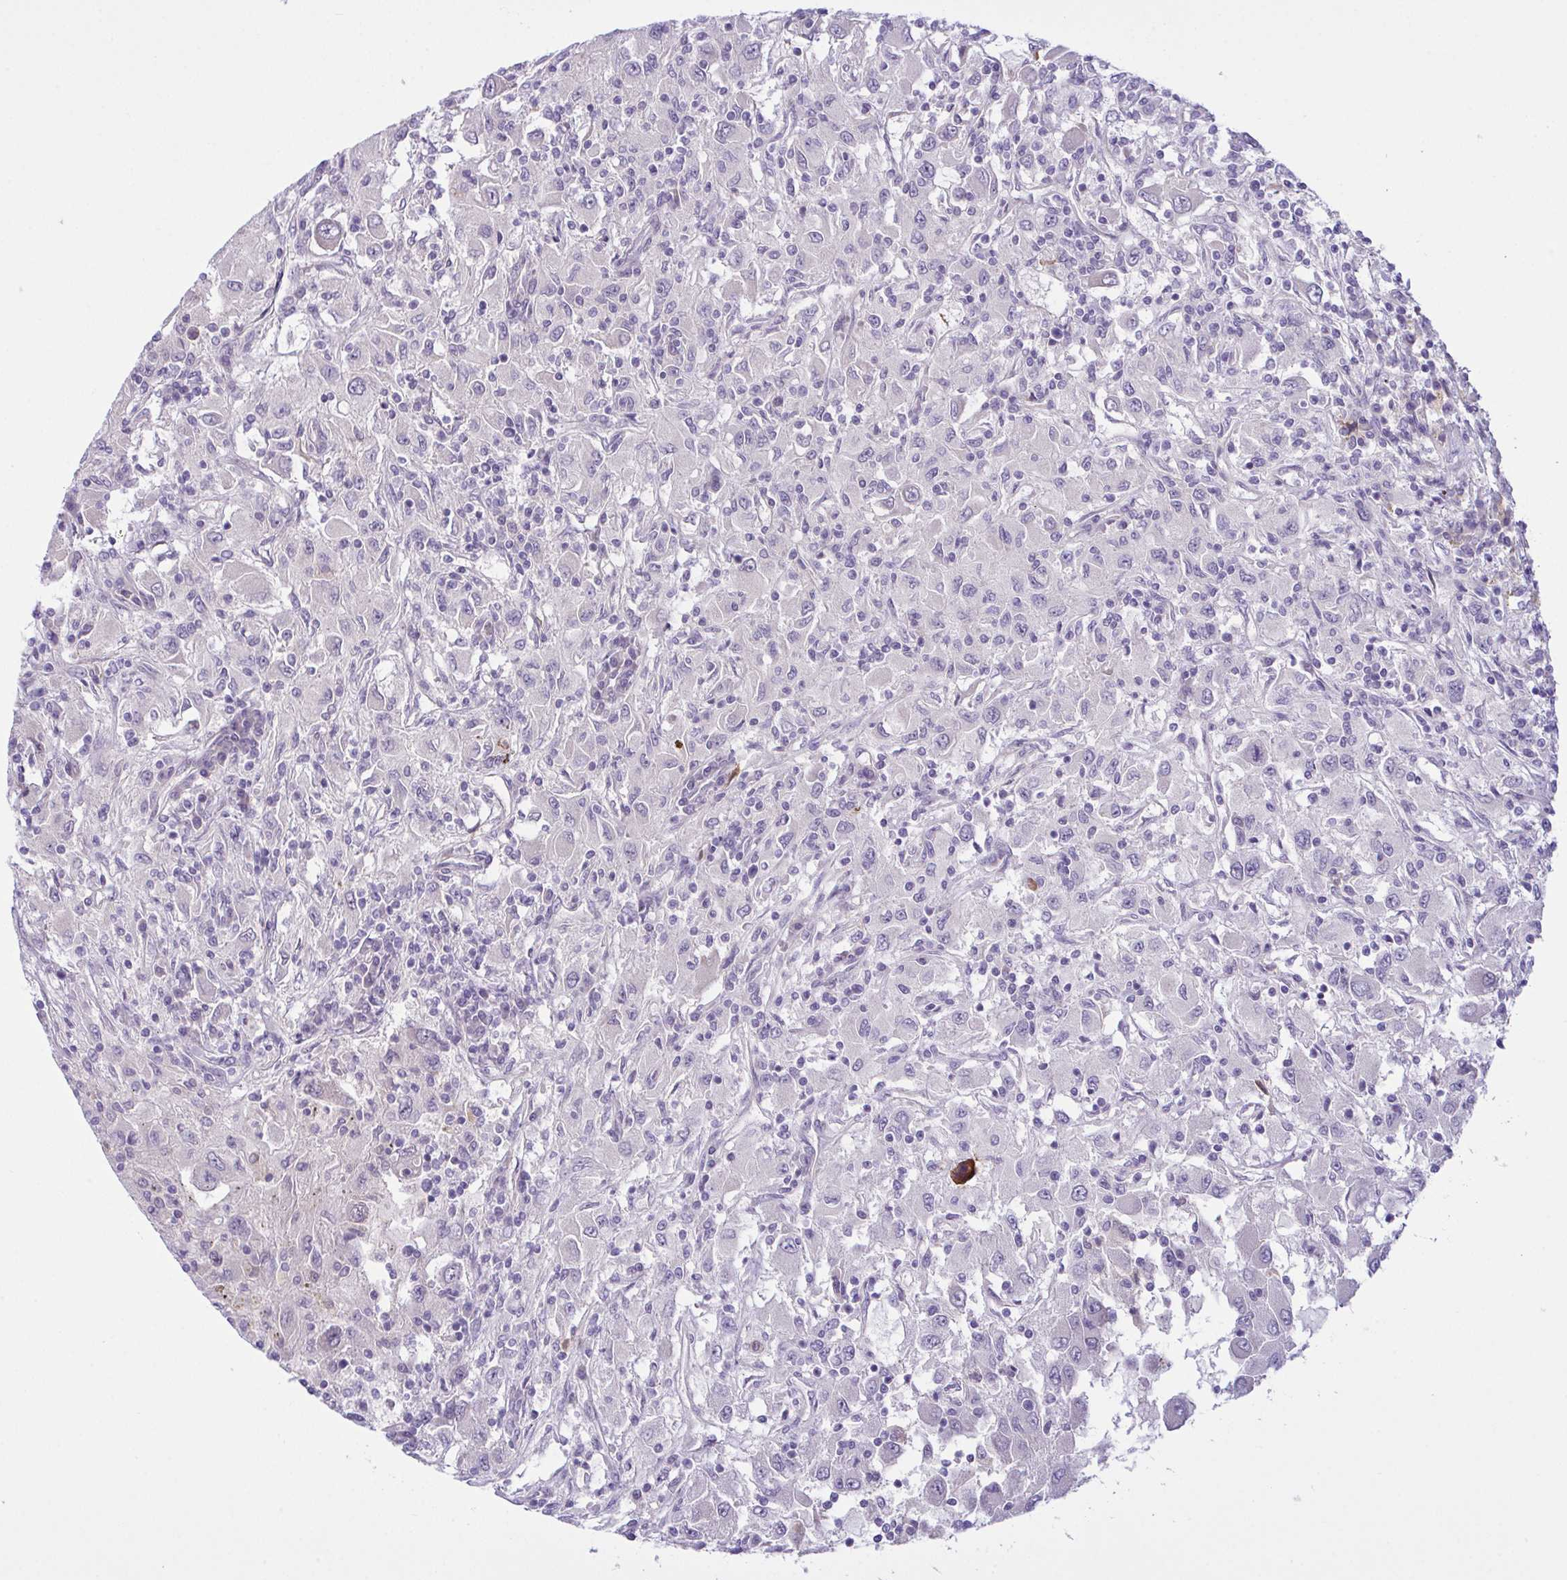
{"staining": {"intensity": "negative", "quantity": "none", "location": "none"}, "tissue": "renal cancer", "cell_type": "Tumor cells", "image_type": "cancer", "snomed": [{"axis": "morphology", "description": "Adenocarcinoma, NOS"}, {"axis": "topography", "description": "Kidney"}], "caption": "Tumor cells are negative for brown protein staining in renal cancer.", "gene": "SYNPO2L", "patient": {"sex": "female", "age": 67}}